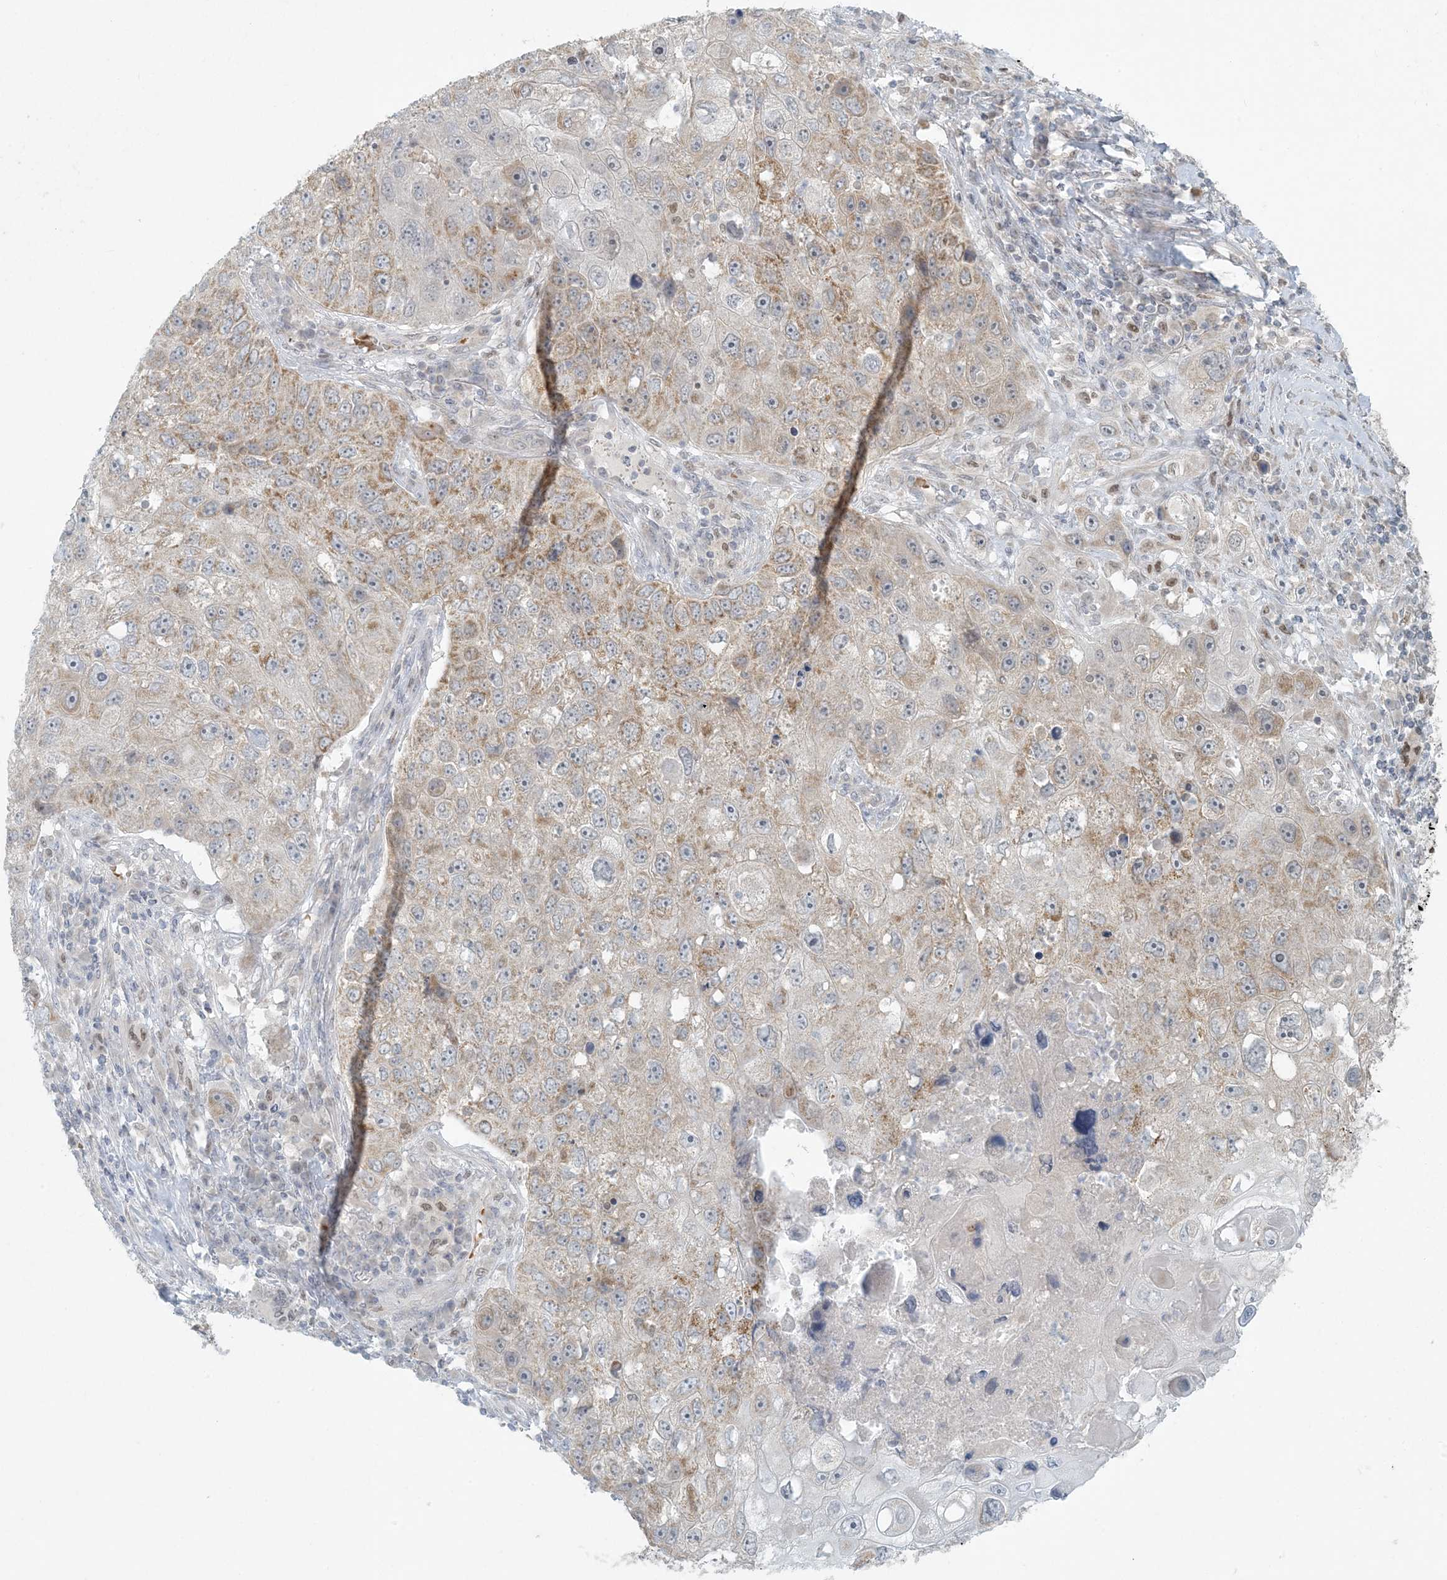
{"staining": {"intensity": "weak", "quantity": ">75%", "location": "cytoplasmic/membranous"}, "tissue": "lung cancer", "cell_type": "Tumor cells", "image_type": "cancer", "snomed": [{"axis": "morphology", "description": "Squamous cell carcinoma, NOS"}, {"axis": "topography", "description": "Lung"}], "caption": "An image of human squamous cell carcinoma (lung) stained for a protein reveals weak cytoplasmic/membranous brown staining in tumor cells.", "gene": "CTDNEP1", "patient": {"sex": "male", "age": 61}}